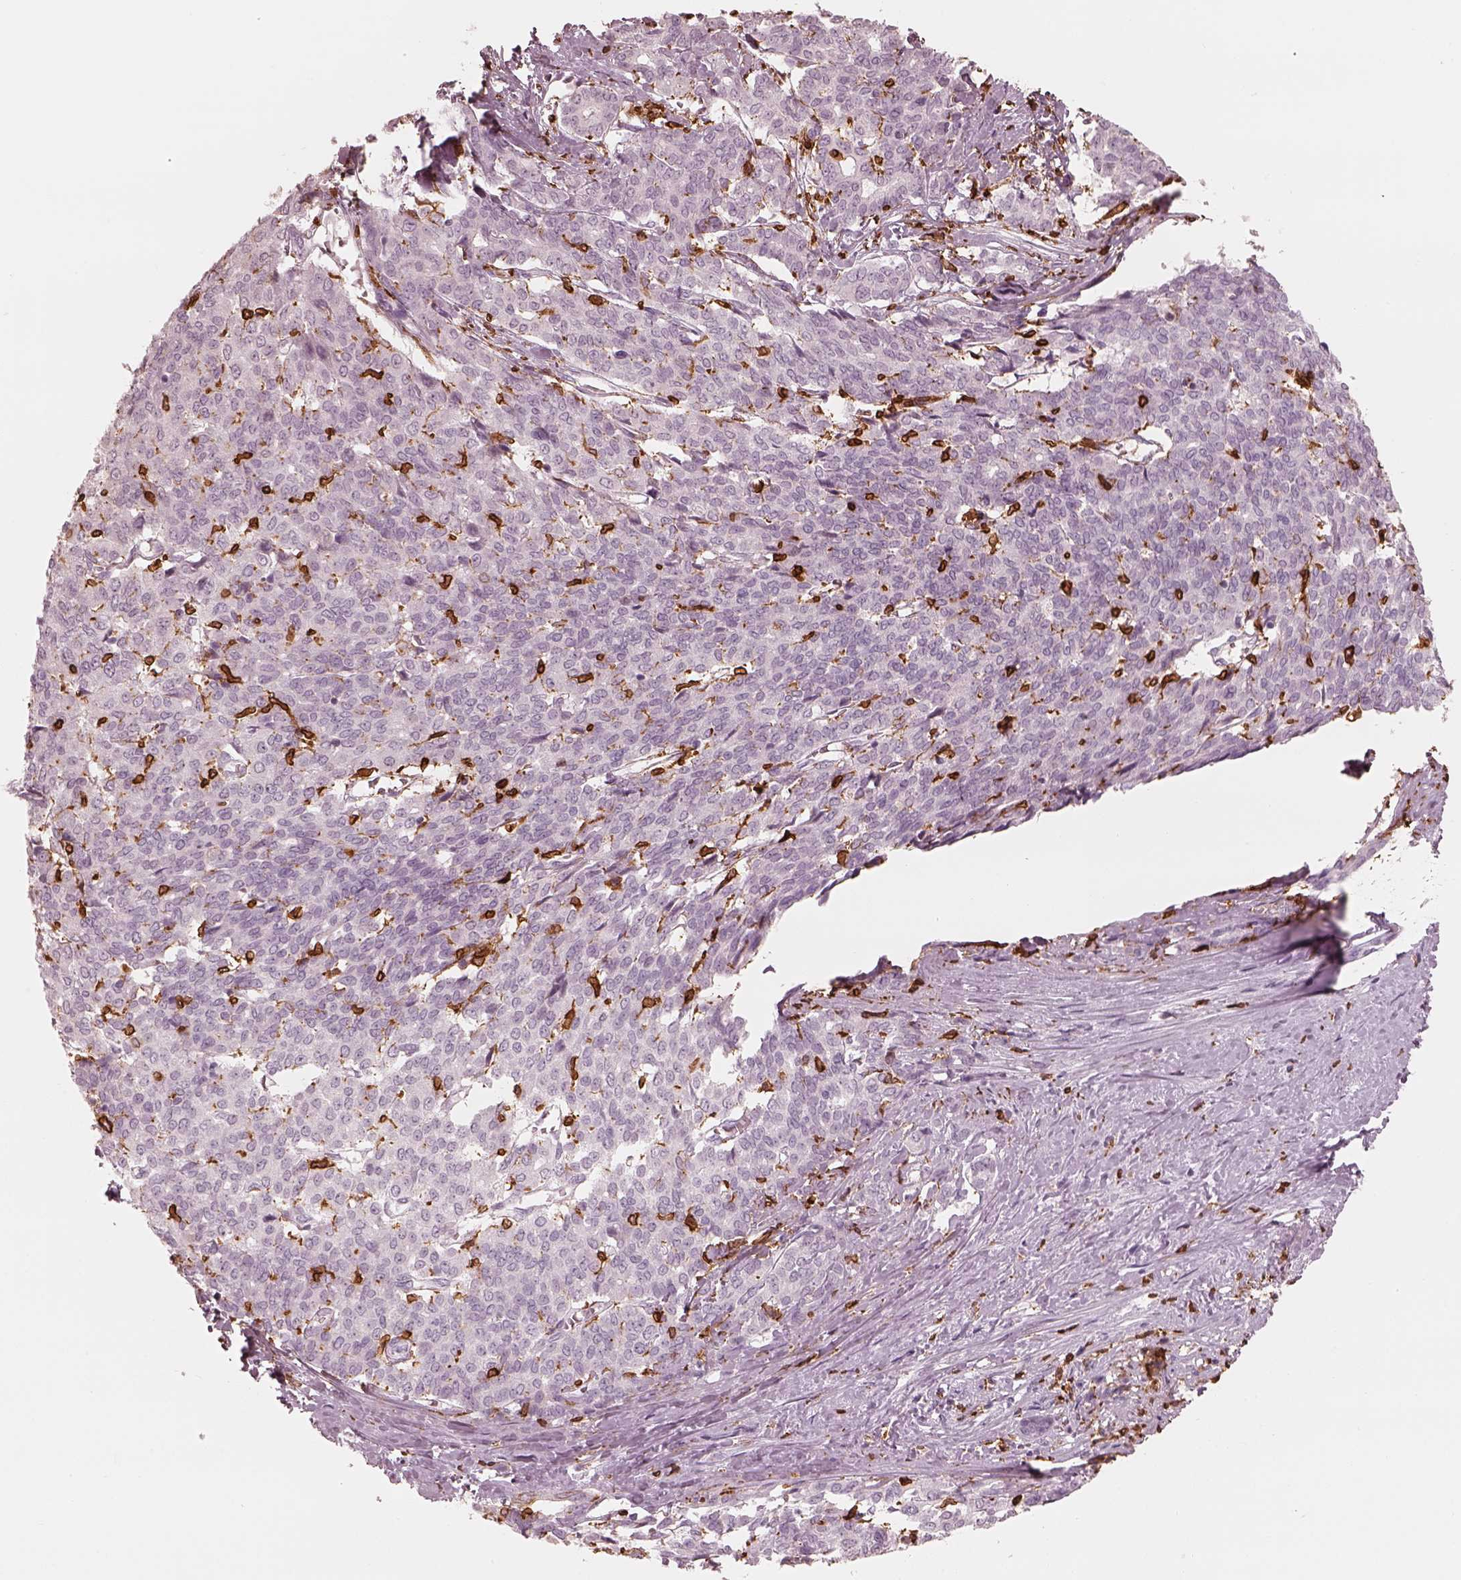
{"staining": {"intensity": "negative", "quantity": "none", "location": "none"}, "tissue": "liver cancer", "cell_type": "Tumor cells", "image_type": "cancer", "snomed": [{"axis": "morphology", "description": "Cholangiocarcinoma"}, {"axis": "topography", "description": "Liver"}], "caption": "Immunohistochemical staining of human liver cancer (cholangiocarcinoma) exhibits no significant positivity in tumor cells.", "gene": "ALOX5", "patient": {"sex": "female", "age": 47}}